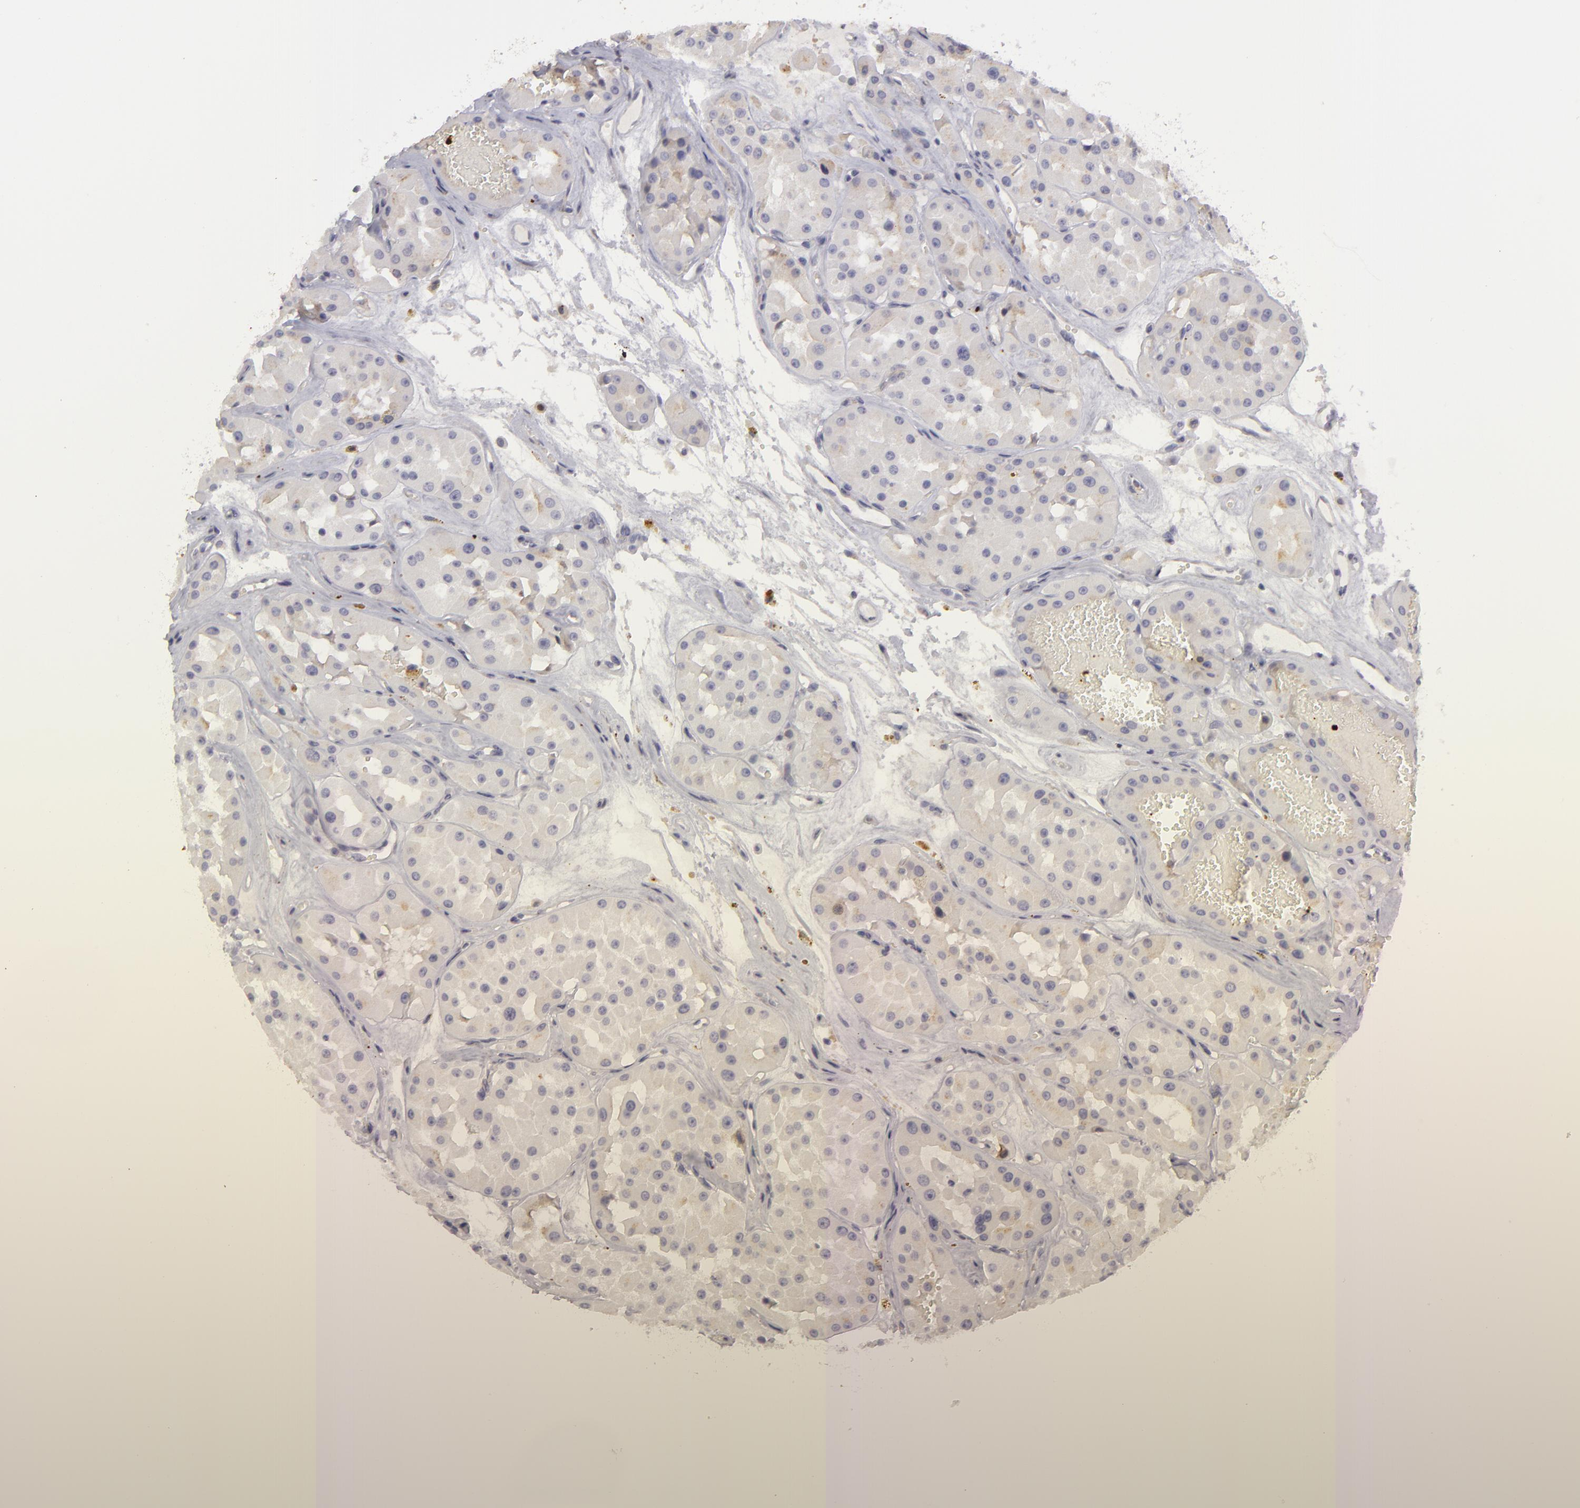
{"staining": {"intensity": "negative", "quantity": "none", "location": "none"}, "tissue": "renal cancer", "cell_type": "Tumor cells", "image_type": "cancer", "snomed": [{"axis": "morphology", "description": "Adenocarcinoma, uncertain malignant potential"}, {"axis": "topography", "description": "Kidney"}], "caption": "IHC photomicrograph of neoplastic tissue: human renal cancer (adenocarcinoma,  uncertain malignant potential) stained with DAB reveals no significant protein staining in tumor cells. (DAB immunohistochemistry (IHC), high magnification).", "gene": "EFS", "patient": {"sex": "male", "age": 63}}